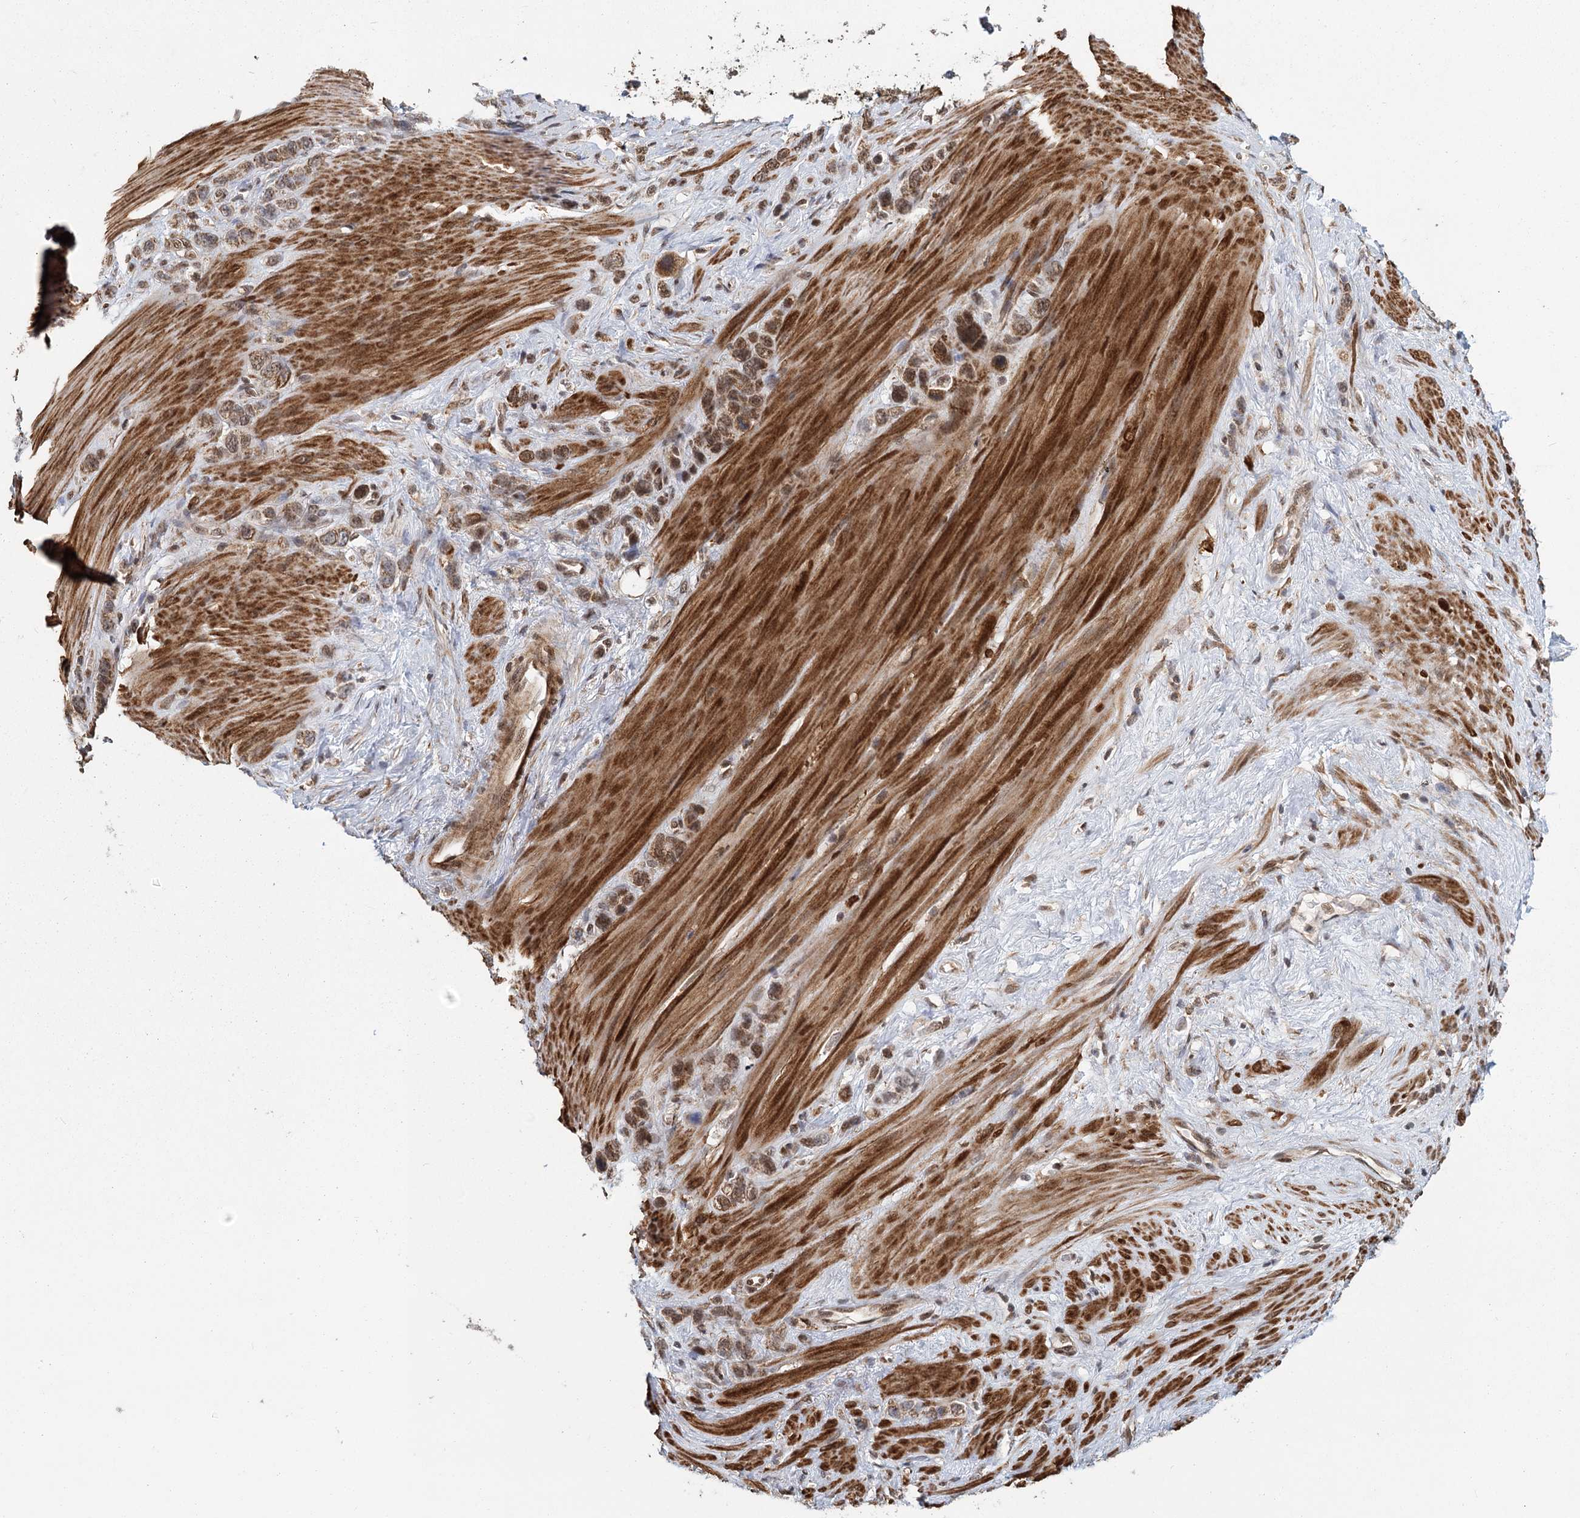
{"staining": {"intensity": "moderate", "quantity": ">75%", "location": "cytoplasmic/membranous,nuclear"}, "tissue": "stomach cancer", "cell_type": "Tumor cells", "image_type": "cancer", "snomed": [{"axis": "morphology", "description": "Adenocarcinoma, NOS"}, {"axis": "morphology", "description": "Adenocarcinoma, High grade"}, {"axis": "topography", "description": "Stomach, upper"}, {"axis": "topography", "description": "Stomach, lower"}], "caption": "IHC photomicrograph of stomach adenocarcinoma stained for a protein (brown), which displays medium levels of moderate cytoplasmic/membranous and nuclear expression in approximately >75% of tumor cells.", "gene": "ZCCHC24", "patient": {"sex": "female", "age": 65}}